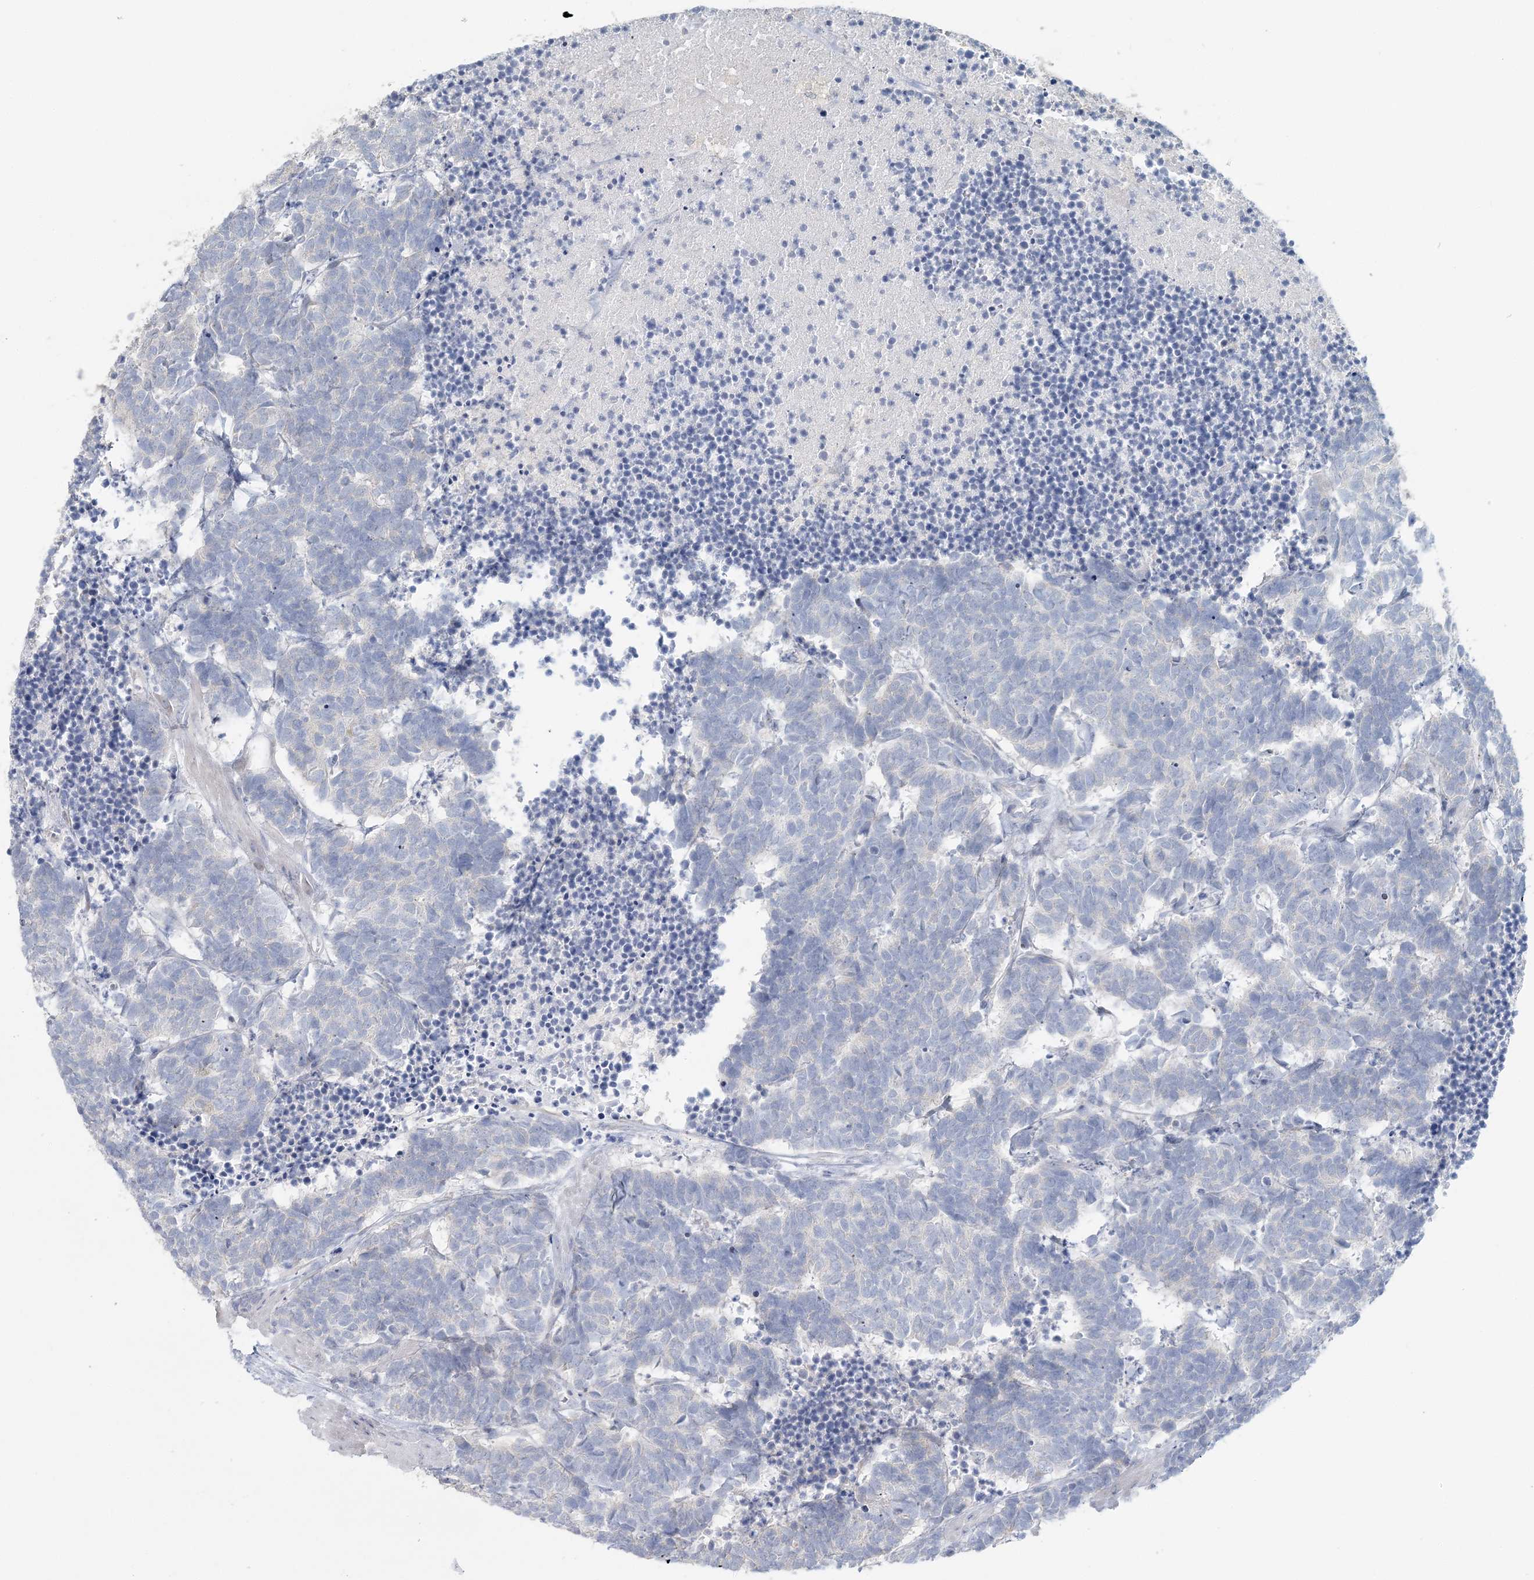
{"staining": {"intensity": "negative", "quantity": "none", "location": "none"}, "tissue": "carcinoid", "cell_type": "Tumor cells", "image_type": "cancer", "snomed": [{"axis": "morphology", "description": "Carcinoma, NOS"}, {"axis": "morphology", "description": "Carcinoid, malignant, NOS"}, {"axis": "topography", "description": "Urinary bladder"}], "caption": "There is no significant expression in tumor cells of malignant carcinoid.", "gene": "CMBL", "patient": {"sex": "male", "age": 57}}